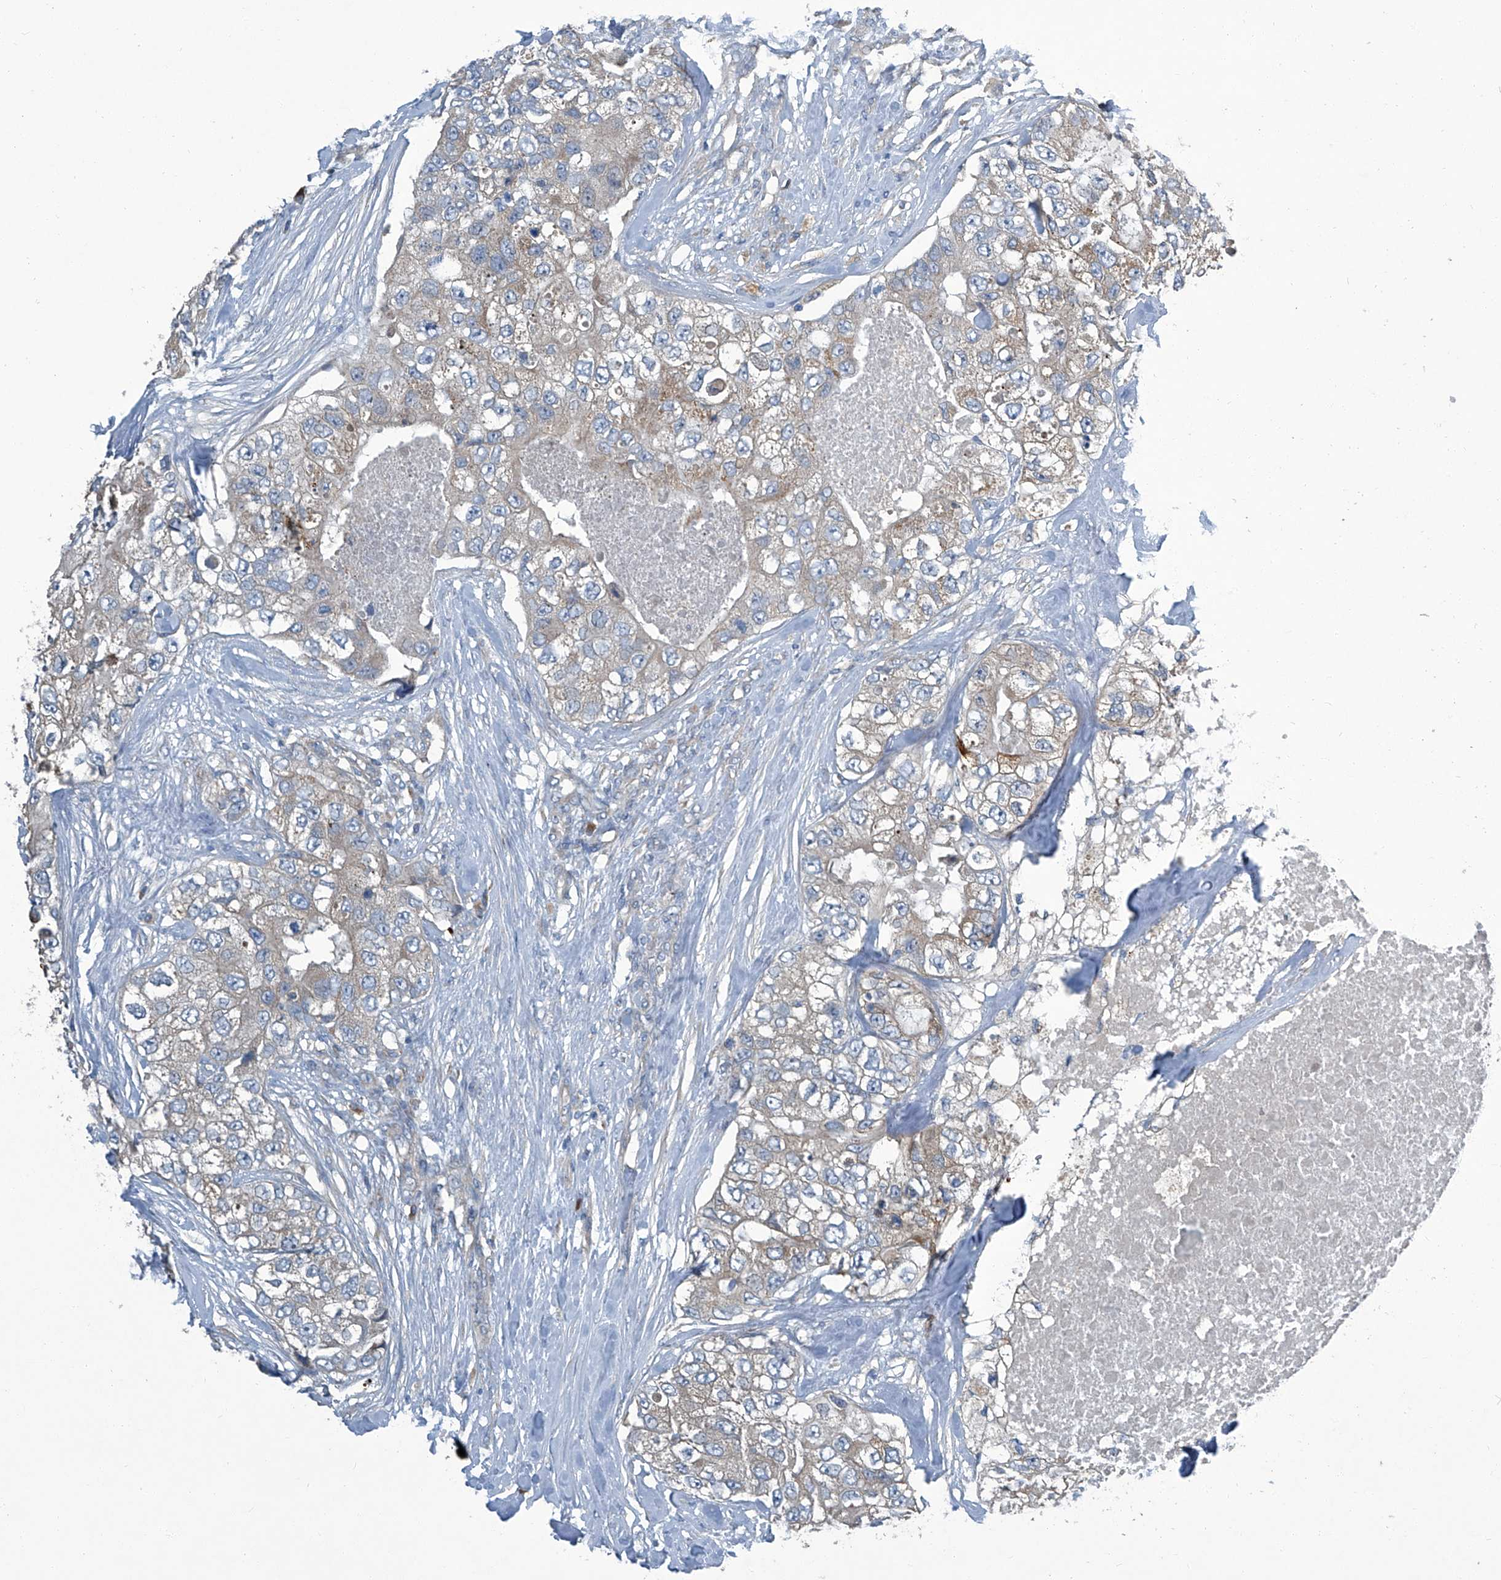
{"staining": {"intensity": "weak", "quantity": "25%-75%", "location": "cytoplasmic/membranous"}, "tissue": "breast cancer", "cell_type": "Tumor cells", "image_type": "cancer", "snomed": [{"axis": "morphology", "description": "Duct carcinoma"}, {"axis": "topography", "description": "Breast"}], "caption": "High-magnification brightfield microscopy of breast cancer (invasive ductal carcinoma) stained with DAB (brown) and counterstained with hematoxylin (blue). tumor cells exhibit weak cytoplasmic/membranous staining is seen in approximately25%-75% of cells.", "gene": "SLC26A11", "patient": {"sex": "female", "age": 62}}